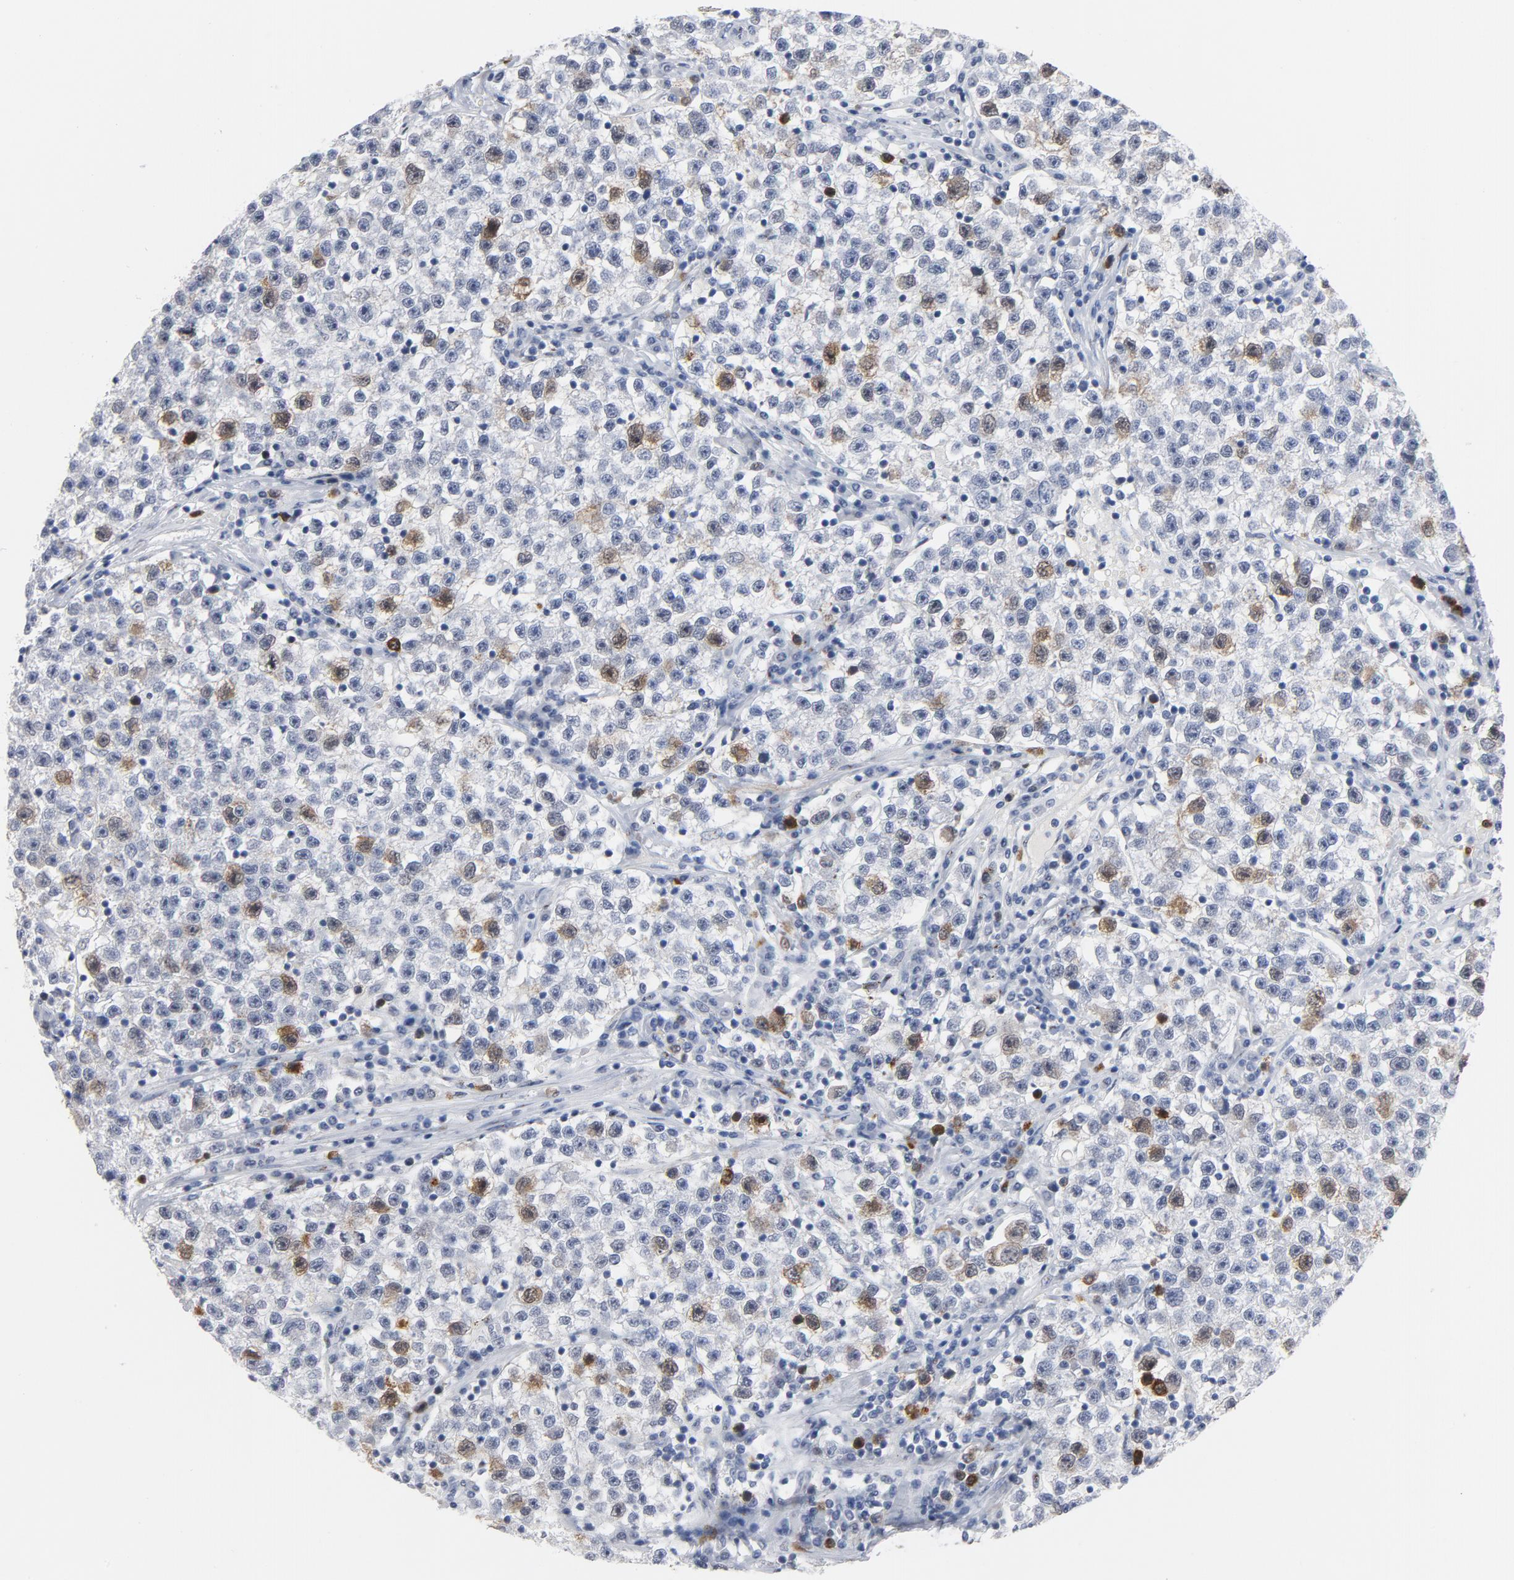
{"staining": {"intensity": "moderate", "quantity": "25%-75%", "location": "nuclear"}, "tissue": "testis cancer", "cell_type": "Tumor cells", "image_type": "cancer", "snomed": [{"axis": "morphology", "description": "Seminoma, NOS"}, {"axis": "topography", "description": "Testis"}], "caption": "About 25%-75% of tumor cells in seminoma (testis) show moderate nuclear protein expression as visualized by brown immunohistochemical staining.", "gene": "CDC20", "patient": {"sex": "male", "age": 22}}